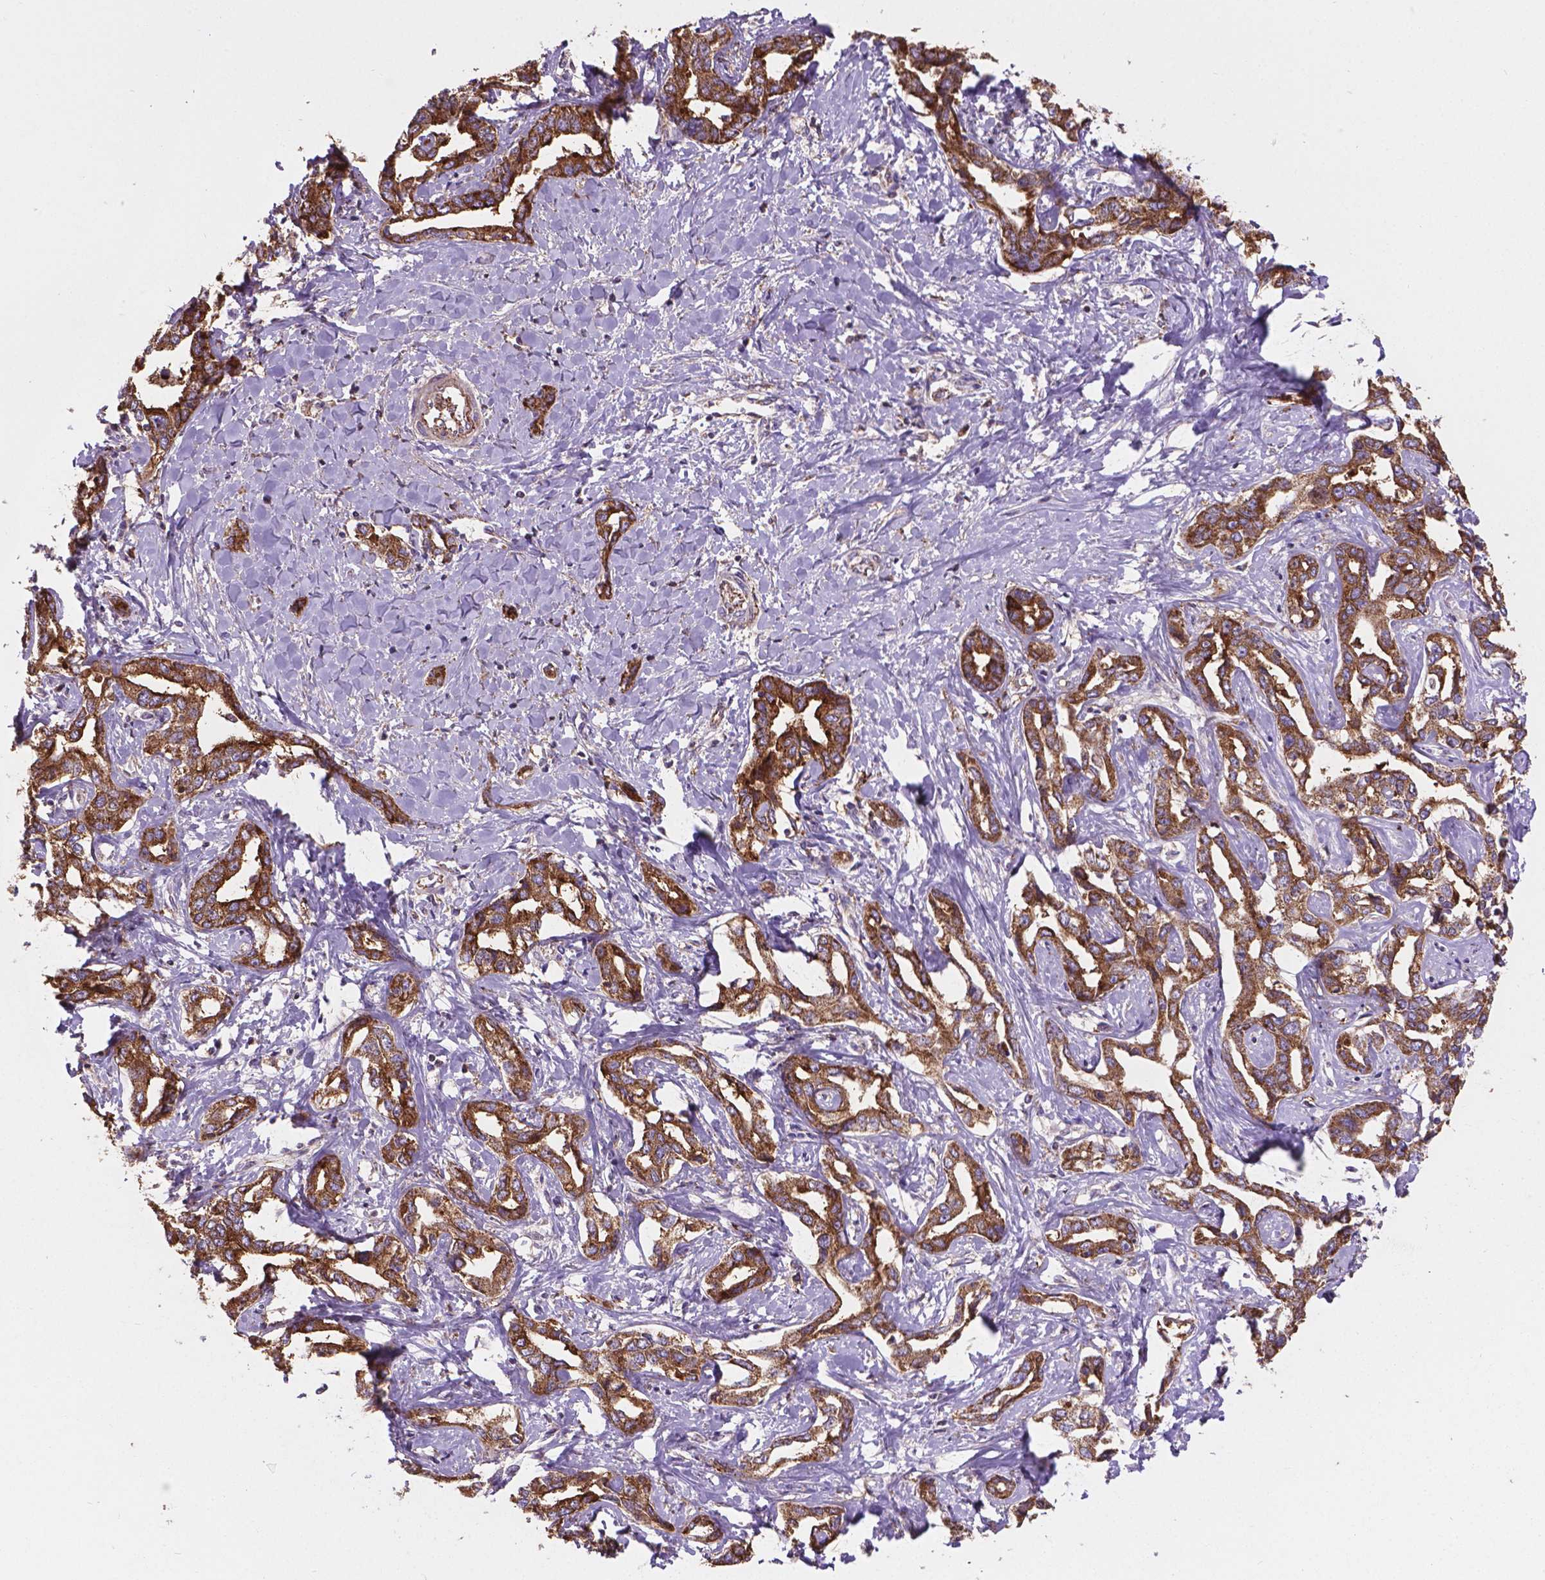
{"staining": {"intensity": "strong", "quantity": ">75%", "location": "cytoplasmic/membranous"}, "tissue": "liver cancer", "cell_type": "Tumor cells", "image_type": "cancer", "snomed": [{"axis": "morphology", "description": "Cholangiocarcinoma"}, {"axis": "topography", "description": "Liver"}], "caption": "Liver cancer (cholangiocarcinoma) was stained to show a protein in brown. There is high levels of strong cytoplasmic/membranous expression in approximately >75% of tumor cells.", "gene": "TCAF1", "patient": {"sex": "male", "age": 59}}